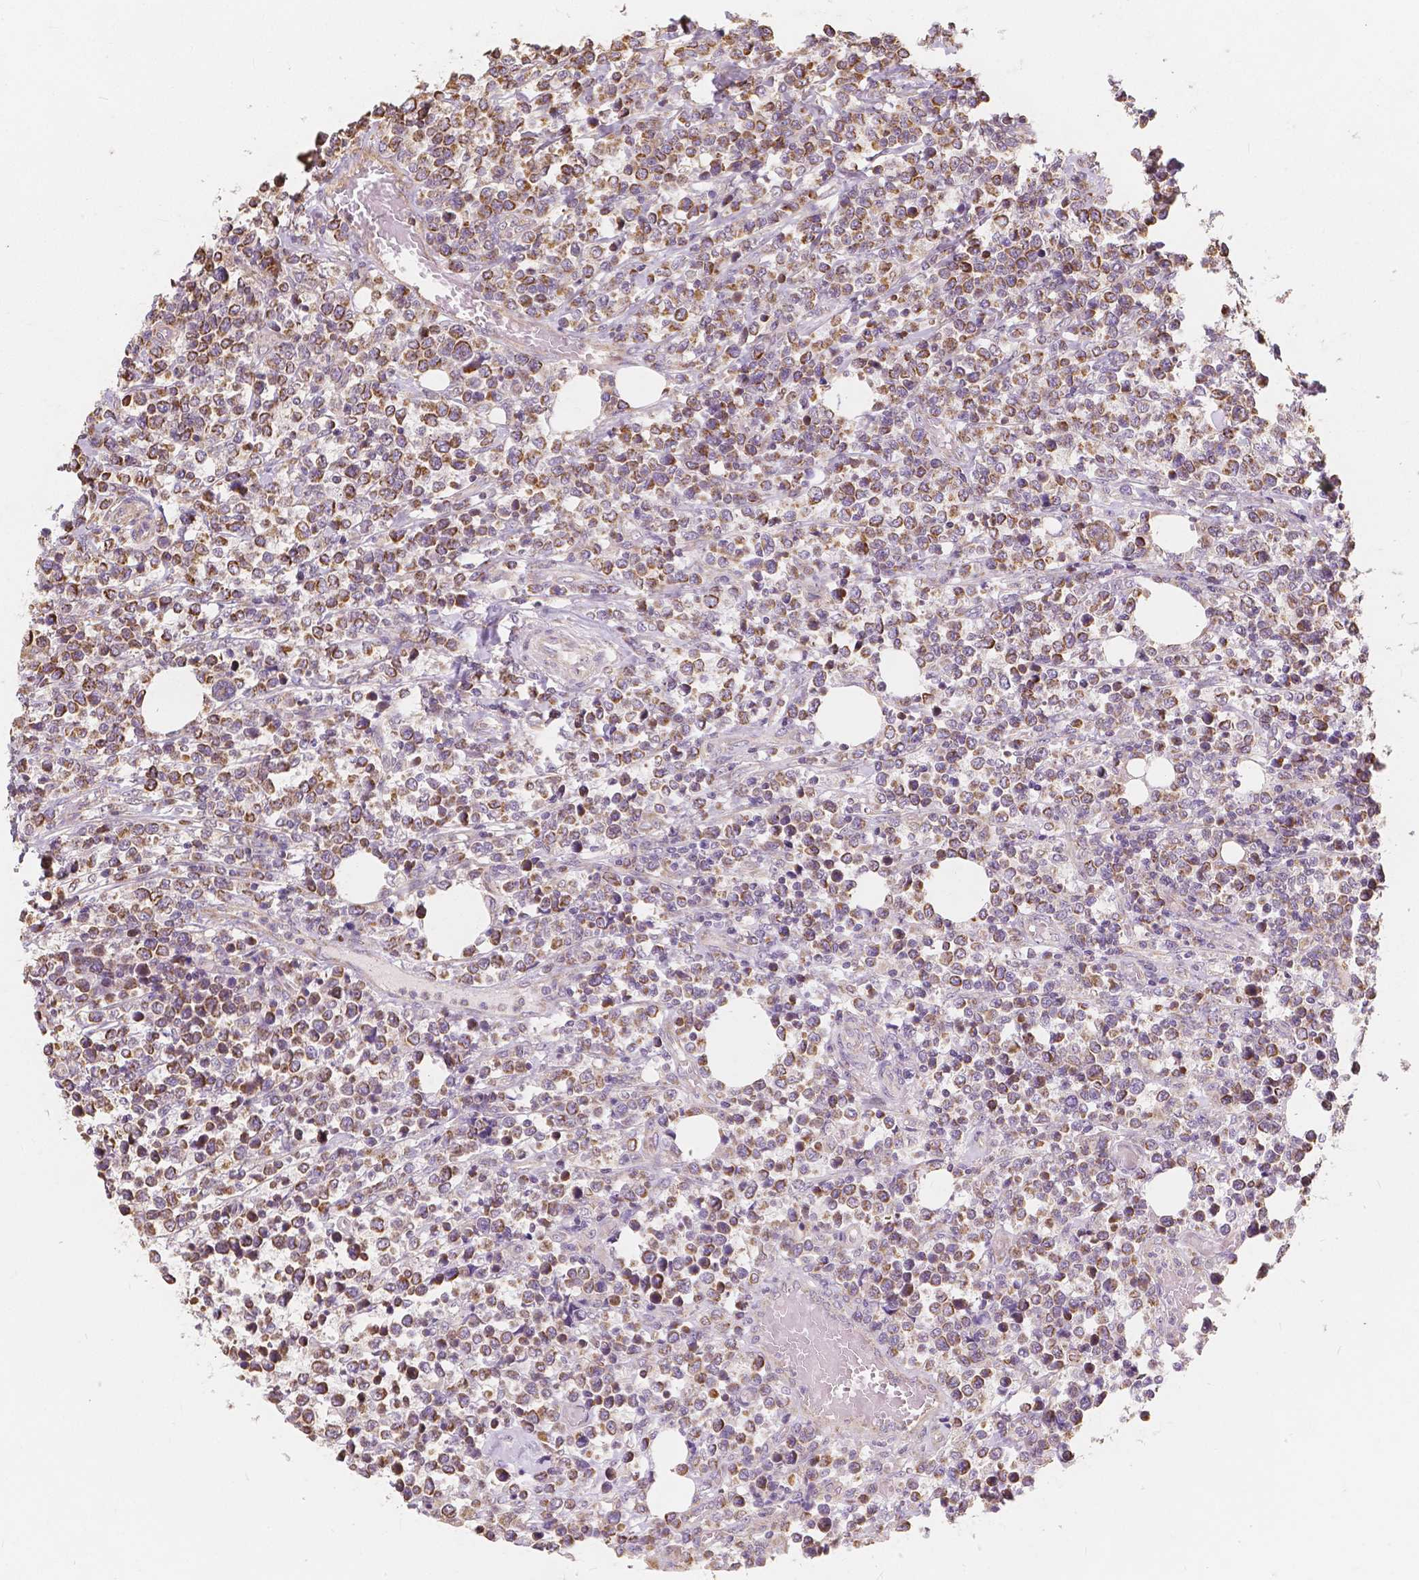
{"staining": {"intensity": "moderate", "quantity": ">75%", "location": "cytoplasmic/membranous"}, "tissue": "lymphoma", "cell_type": "Tumor cells", "image_type": "cancer", "snomed": [{"axis": "morphology", "description": "Malignant lymphoma, non-Hodgkin's type, High grade"}, {"axis": "topography", "description": "Soft tissue"}], "caption": "Immunohistochemistry (IHC) of malignant lymphoma, non-Hodgkin's type (high-grade) displays medium levels of moderate cytoplasmic/membranous positivity in approximately >75% of tumor cells.", "gene": "PEX26", "patient": {"sex": "female", "age": 56}}